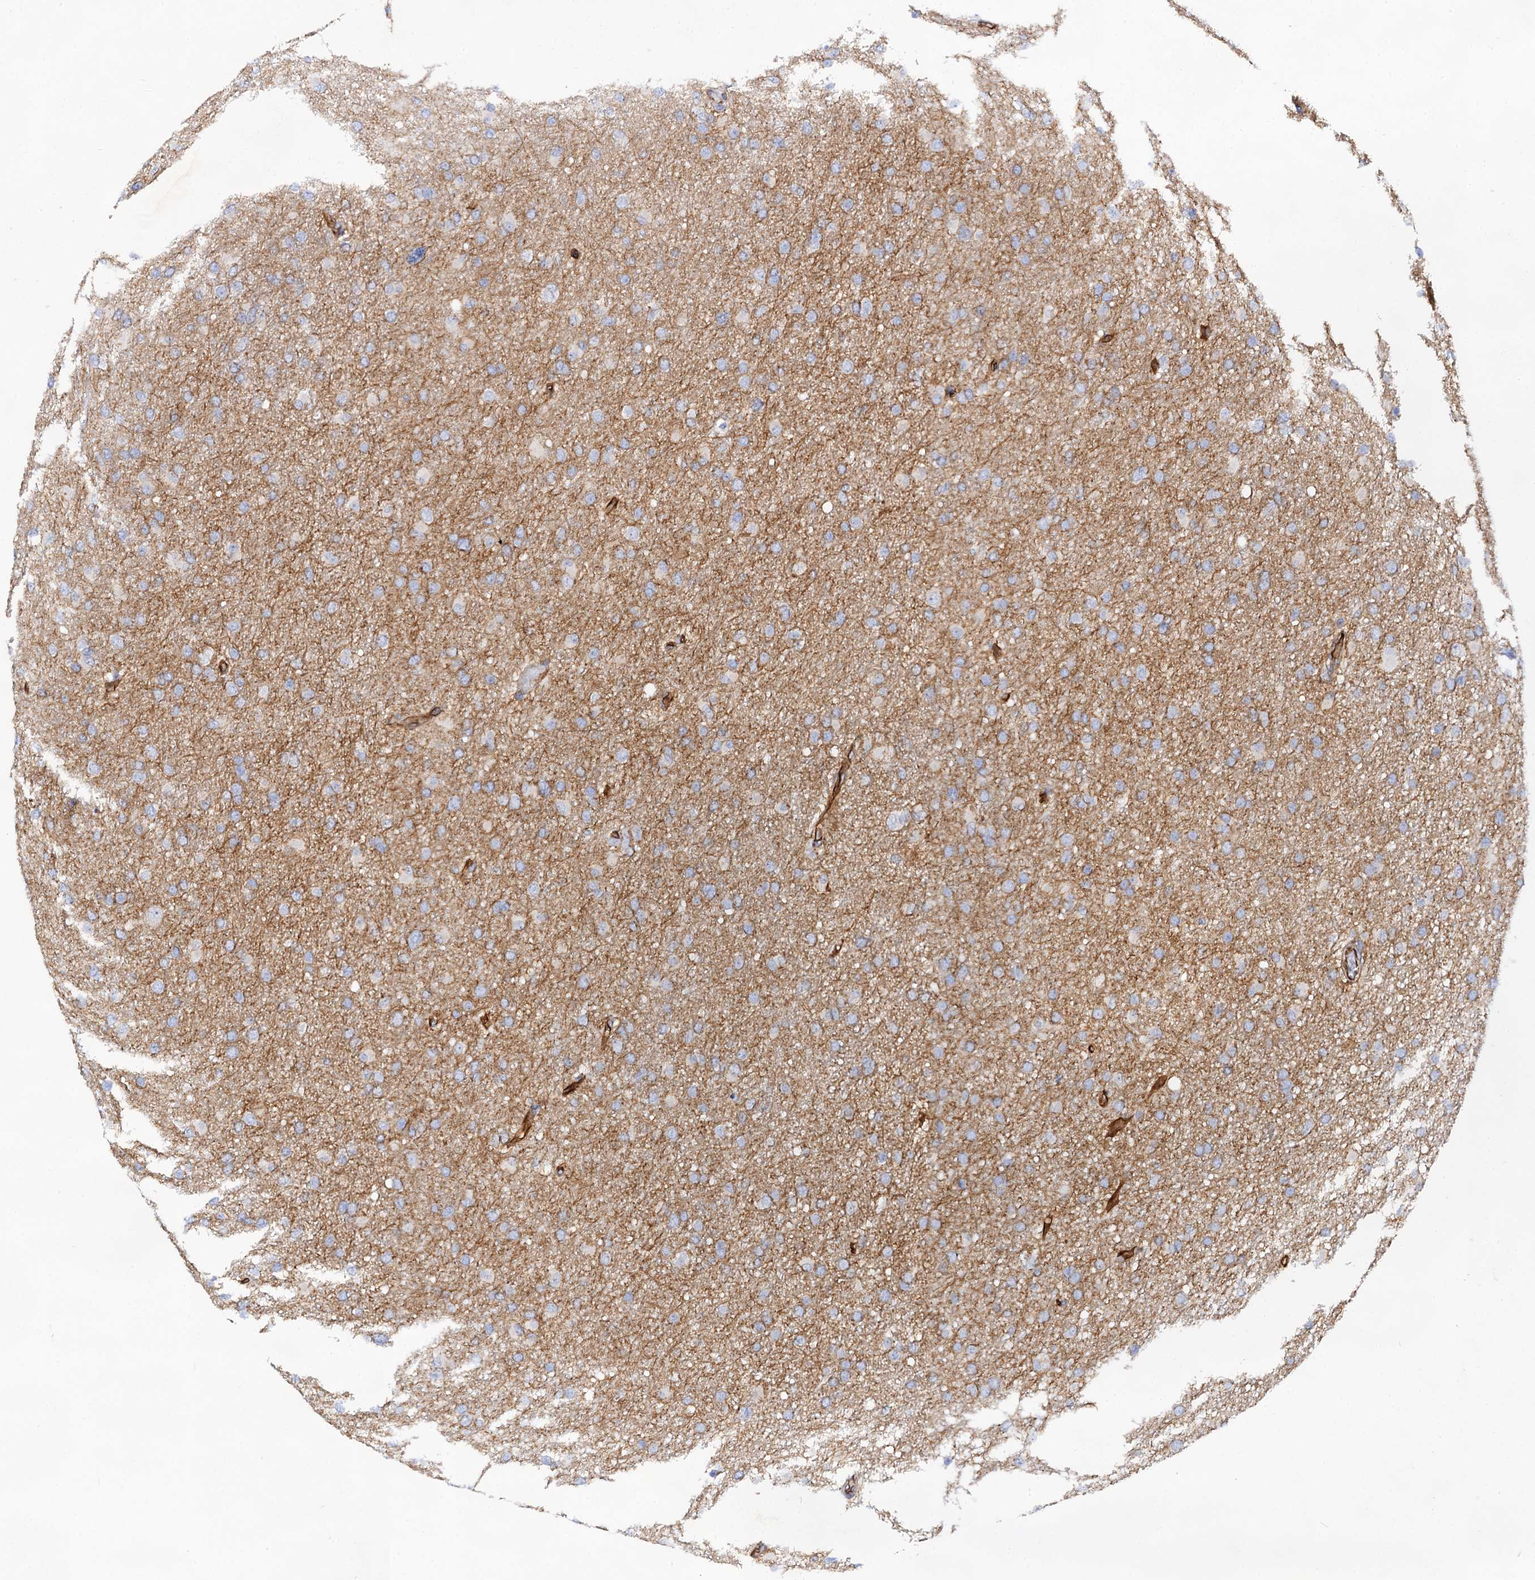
{"staining": {"intensity": "negative", "quantity": "none", "location": "none"}, "tissue": "glioma", "cell_type": "Tumor cells", "image_type": "cancer", "snomed": [{"axis": "morphology", "description": "Glioma, malignant, High grade"}, {"axis": "topography", "description": "Cerebral cortex"}], "caption": "This is an immunohistochemistry (IHC) image of glioma. There is no positivity in tumor cells.", "gene": "ABLIM1", "patient": {"sex": "female", "age": 36}}